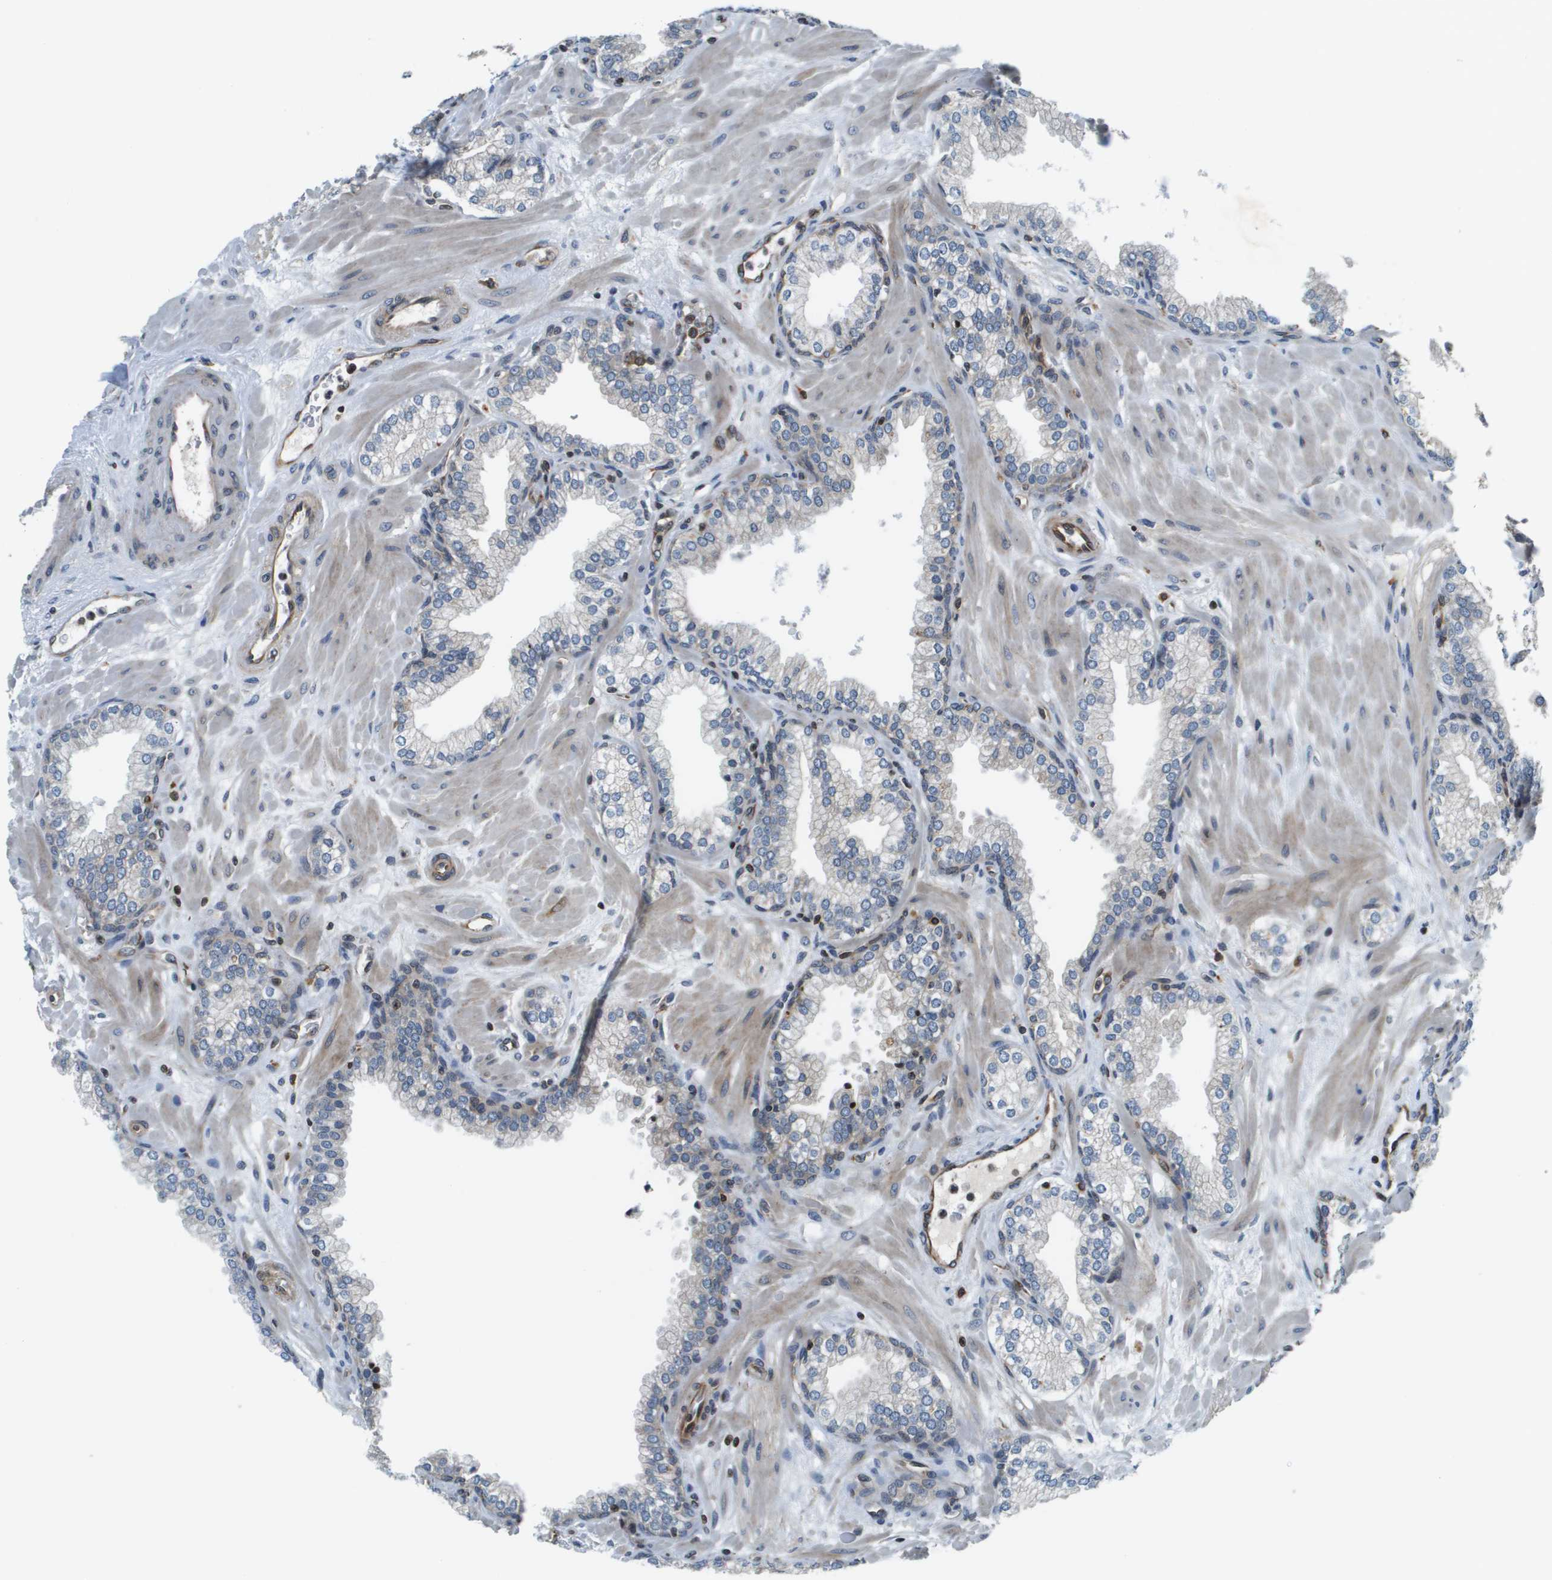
{"staining": {"intensity": "weak", "quantity": "<25%", "location": "cytoplasmic/membranous"}, "tissue": "prostate", "cell_type": "Glandular cells", "image_type": "normal", "snomed": [{"axis": "morphology", "description": "Normal tissue, NOS"}, {"axis": "morphology", "description": "Urothelial carcinoma, Low grade"}, {"axis": "topography", "description": "Urinary bladder"}, {"axis": "topography", "description": "Prostate"}], "caption": "High power microscopy photomicrograph of an IHC micrograph of benign prostate, revealing no significant positivity in glandular cells.", "gene": "ESYT1", "patient": {"sex": "male", "age": 60}}